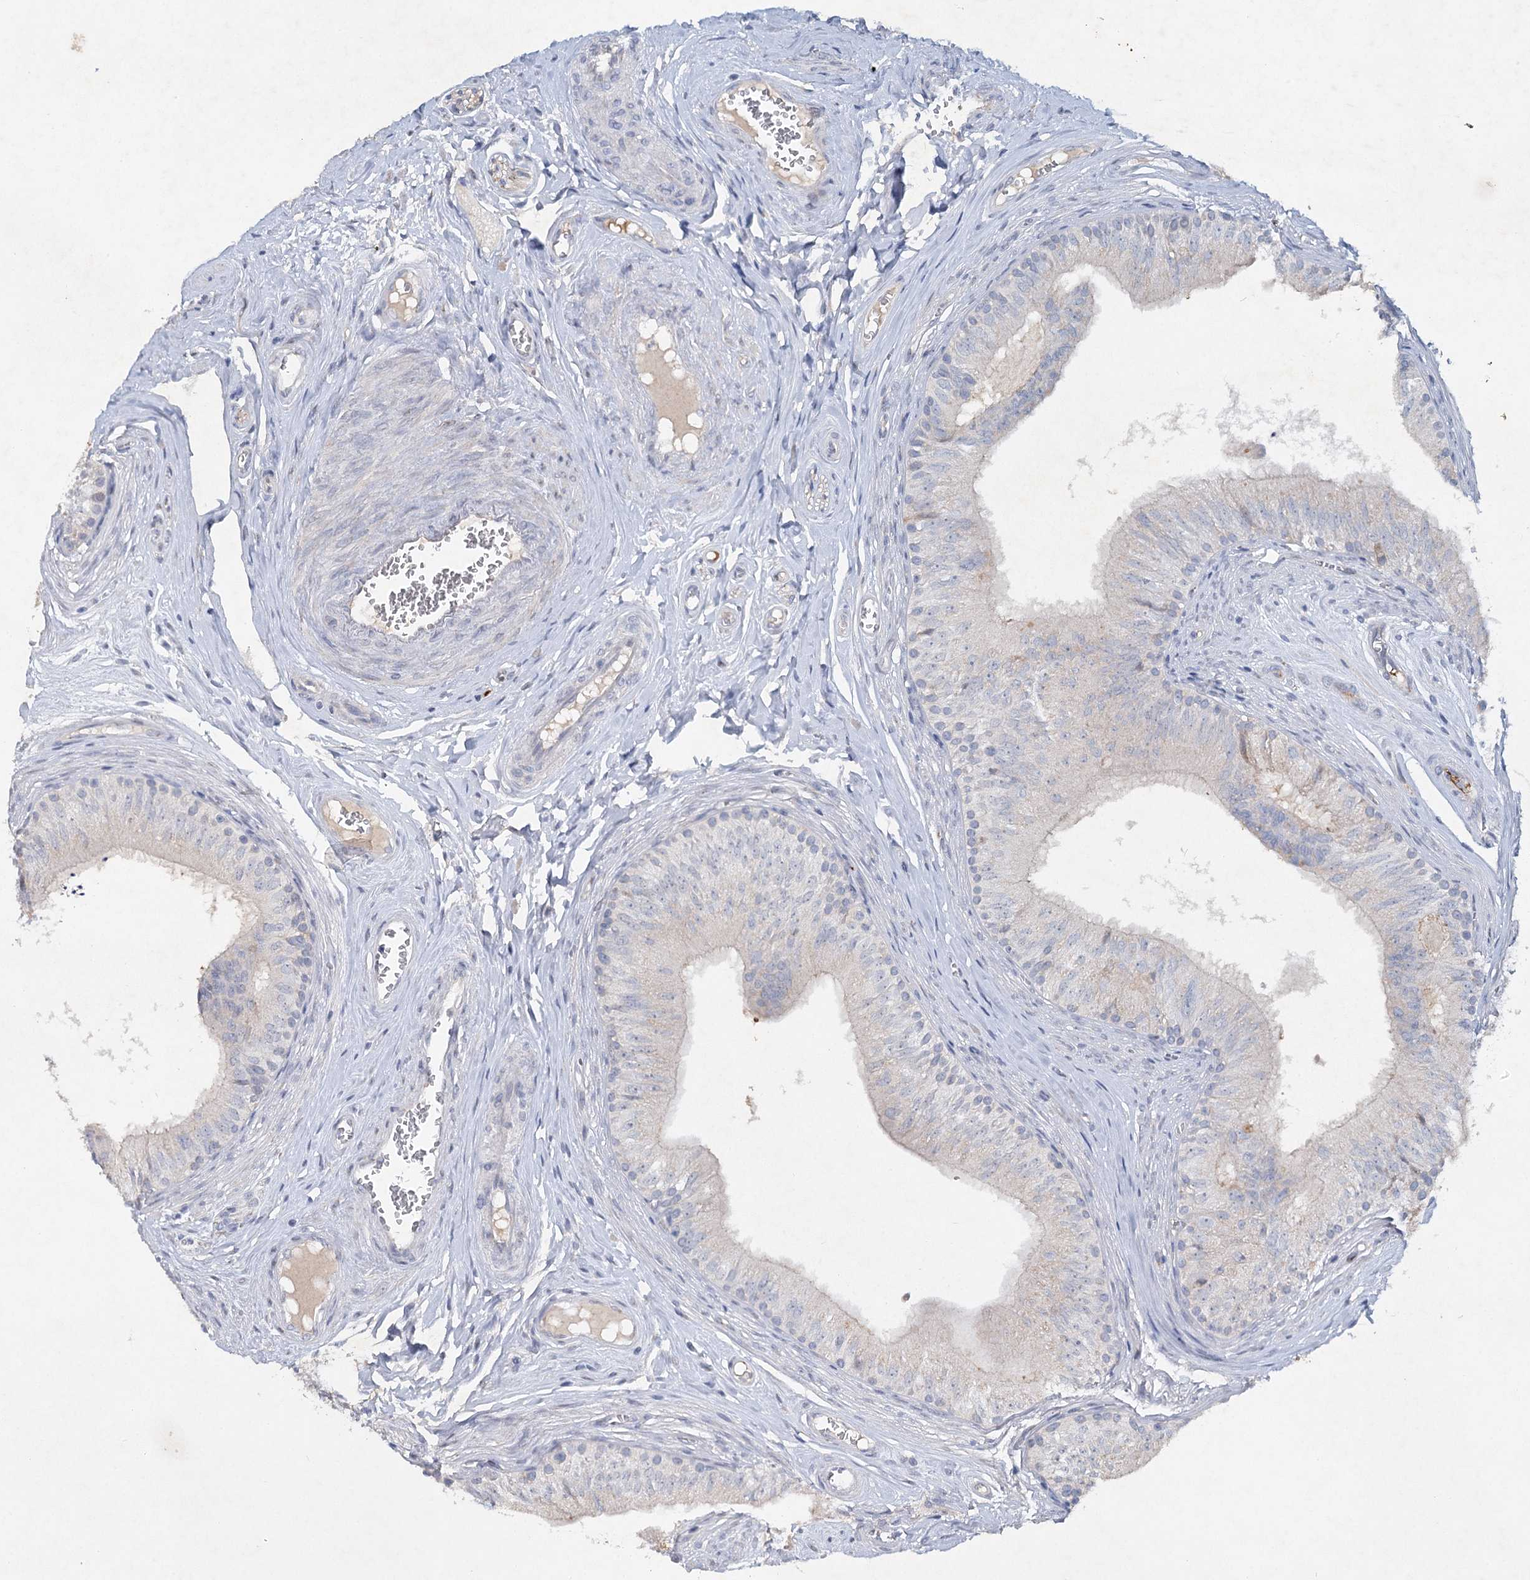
{"staining": {"intensity": "moderate", "quantity": "<25%", "location": "cytoplasmic/membranous"}, "tissue": "epididymis", "cell_type": "Glandular cells", "image_type": "normal", "snomed": [{"axis": "morphology", "description": "Normal tissue, NOS"}, {"axis": "topography", "description": "Epididymis"}], "caption": "Moderate cytoplasmic/membranous expression is seen in approximately <25% of glandular cells in unremarkable epididymis. Using DAB (3,3'-diaminobenzidine) (brown) and hematoxylin (blue) stains, captured at high magnification using brightfield microscopy.", "gene": "RFX6", "patient": {"sex": "male", "age": 46}}